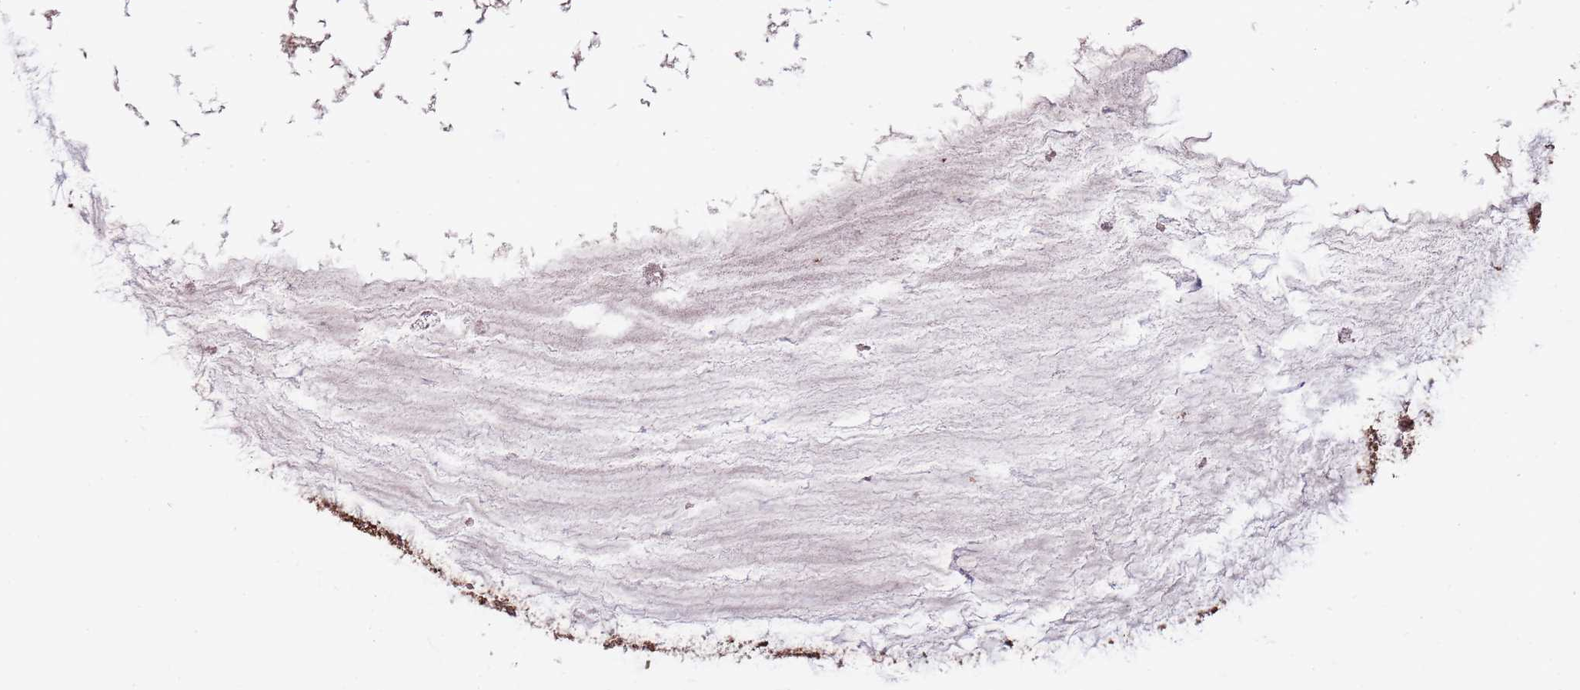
{"staining": {"intensity": "moderate", "quantity": ">75%", "location": "cytoplasmic/membranous,nuclear"}, "tissue": "ovarian cancer", "cell_type": "Tumor cells", "image_type": "cancer", "snomed": [{"axis": "morphology", "description": "Cystadenocarcinoma, mucinous, NOS"}, {"axis": "topography", "description": "Ovary"}], "caption": "Ovarian cancer stained with IHC exhibits moderate cytoplasmic/membranous and nuclear staining in about >75% of tumor cells.", "gene": "IL17RD", "patient": {"sex": "female", "age": 73}}